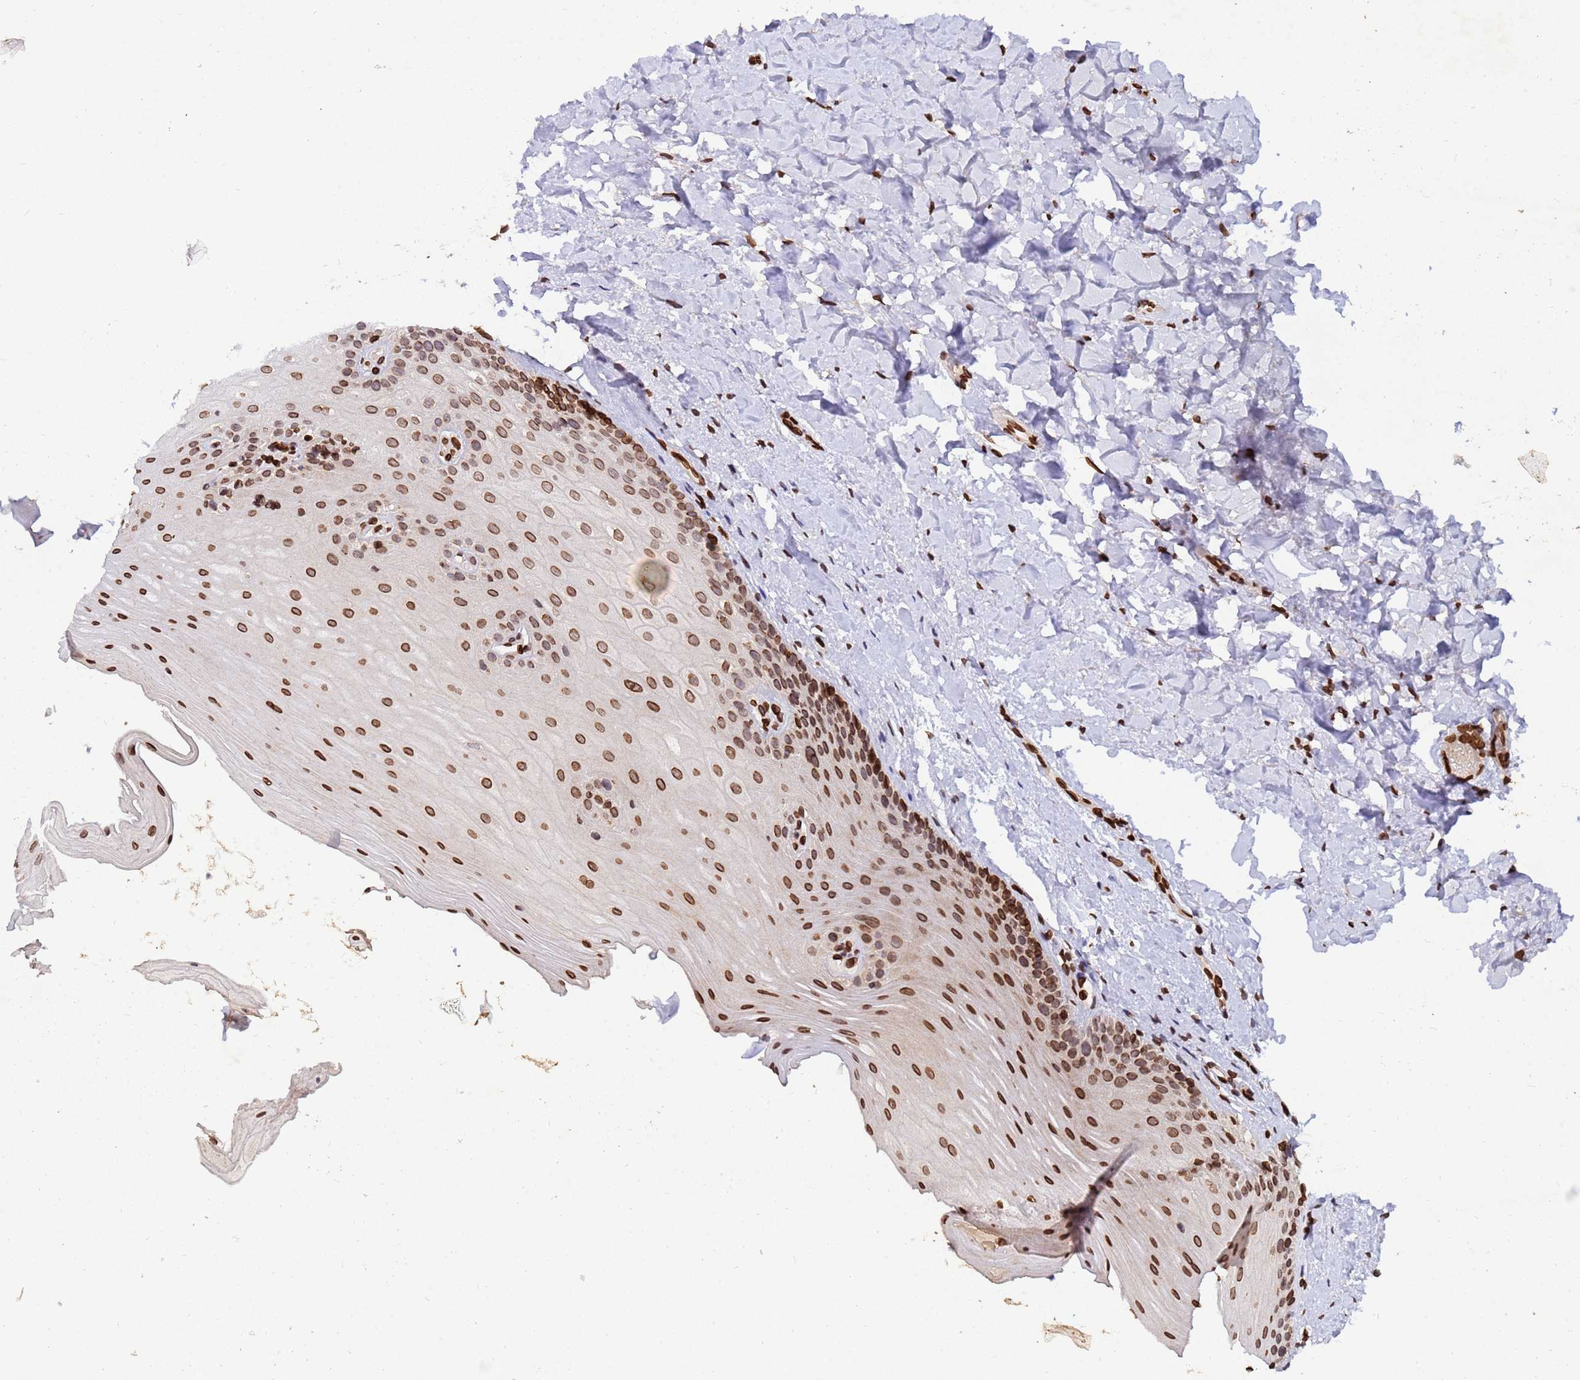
{"staining": {"intensity": "moderate", "quantity": ">75%", "location": "cytoplasmic/membranous,nuclear"}, "tissue": "oral mucosa", "cell_type": "Squamous epithelial cells", "image_type": "normal", "snomed": [{"axis": "morphology", "description": "Normal tissue, NOS"}, {"axis": "topography", "description": "Oral tissue"}], "caption": "DAB (3,3'-diaminobenzidine) immunohistochemical staining of benign human oral mucosa displays moderate cytoplasmic/membranous,nuclear protein staining in approximately >75% of squamous epithelial cells.", "gene": "GPR135", "patient": {"sex": "female", "age": 67}}